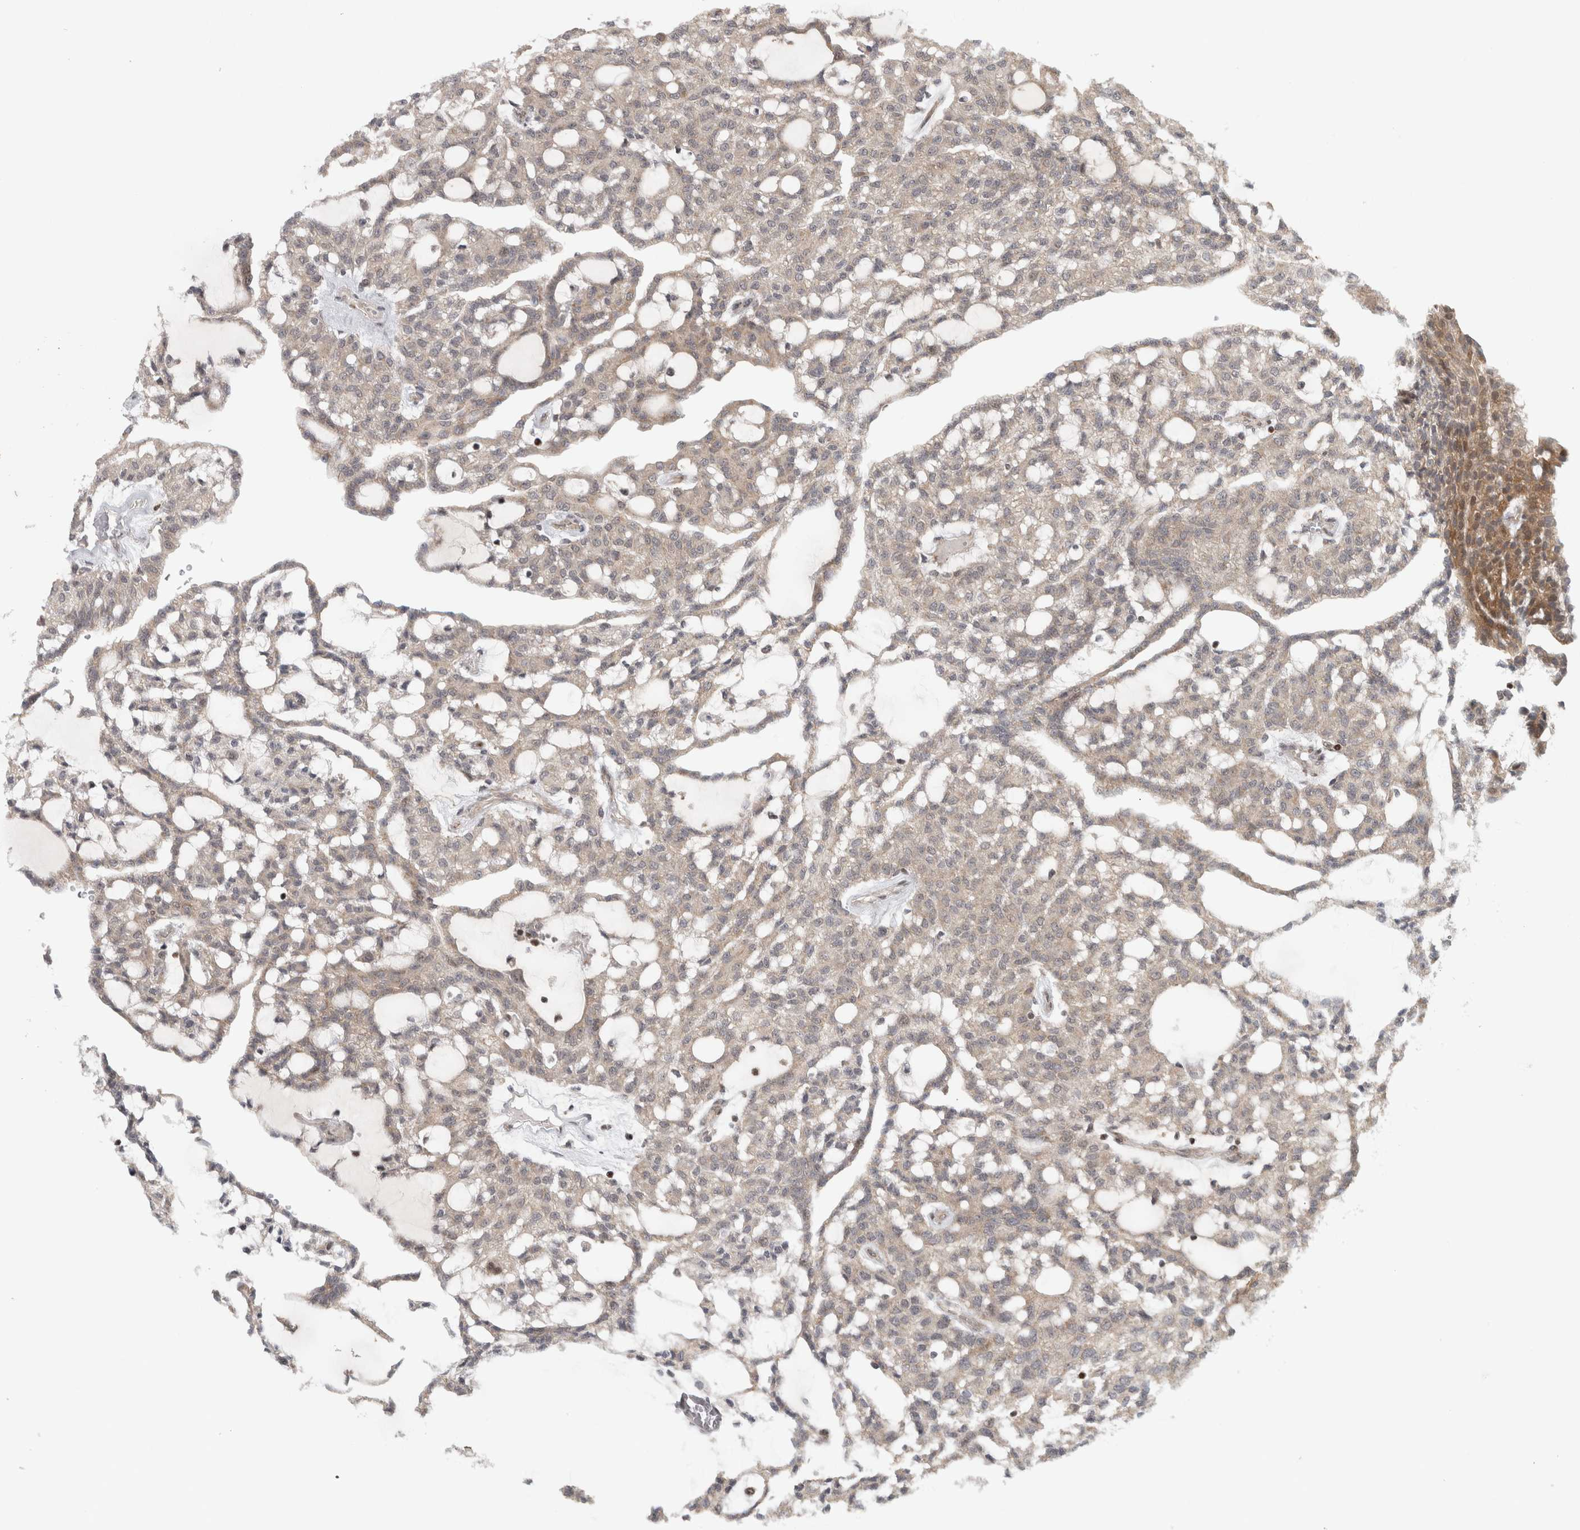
{"staining": {"intensity": "negative", "quantity": "none", "location": "none"}, "tissue": "renal cancer", "cell_type": "Tumor cells", "image_type": "cancer", "snomed": [{"axis": "morphology", "description": "Adenocarcinoma, NOS"}, {"axis": "topography", "description": "Kidney"}], "caption": "An immunohistochemistry micrograph of adenocarcinoma (renal) is shown. There is no staining in tumor cells of adenocarcinoma (renal).", "gene": "KDM8", "patient": {"sex": "male", "age": 63}}